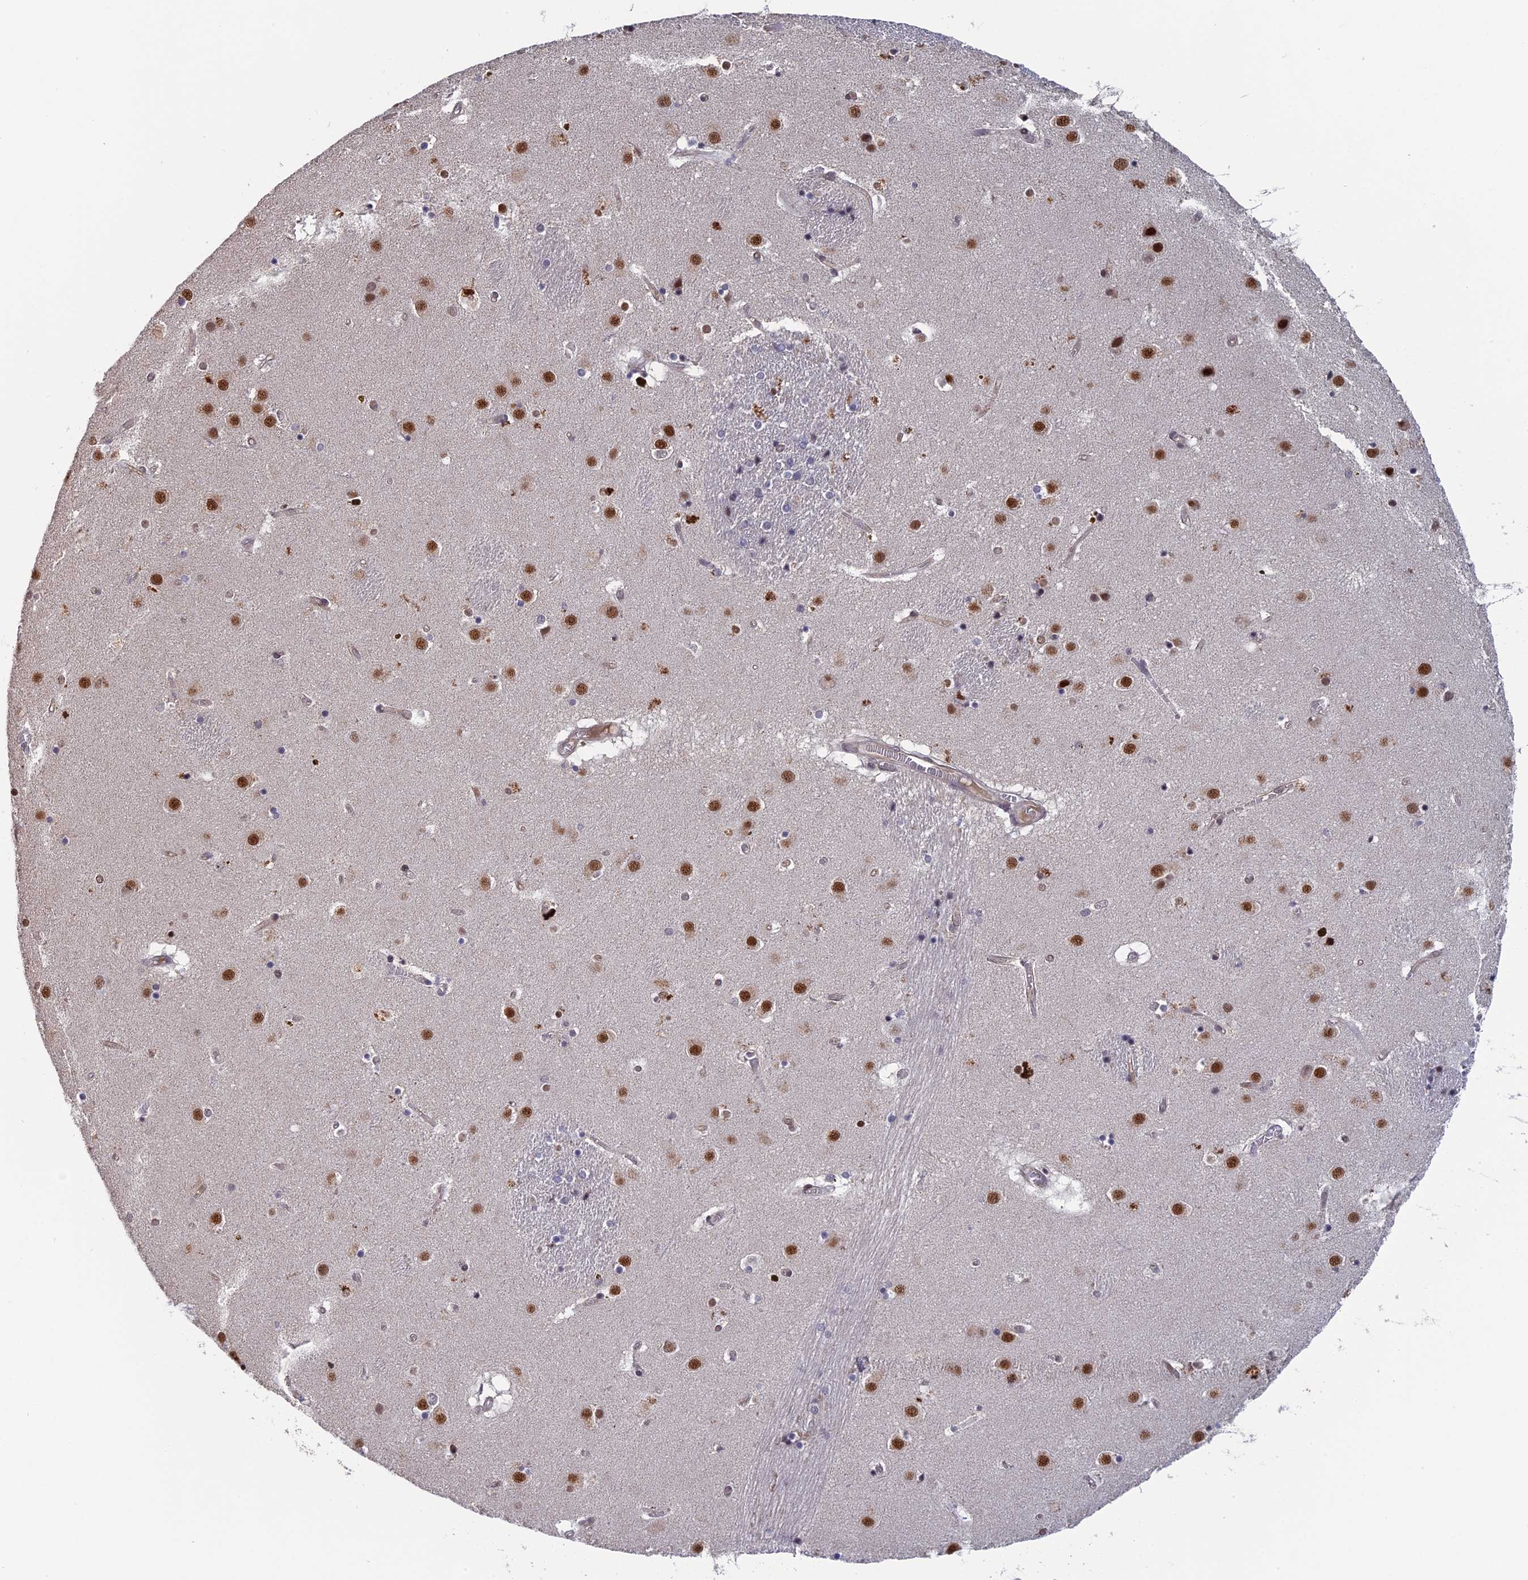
{"staining": {"intensity": "negative", "quantity": "none", "location": "none"}, "tissue": "caudate", "cell_type": "Glial cells", "image_type": "normal", "snomed": [{"axis": "morphology", "description": "Normal tissue, NOS"}, {"axis": "topography", "description": "Lateral ventricle wall"}], "caption": "DAB (3,3'-diaminobenzidine) immunohistochemical staining of normal human caudate displays no significant positivity in glial cells. (DAB (3,3'-diaminobenzidine) immunohistochemistry (IHC), high magnification).", "gene": "FAM98C", "patient": {"sex": "male", "age": 70}}